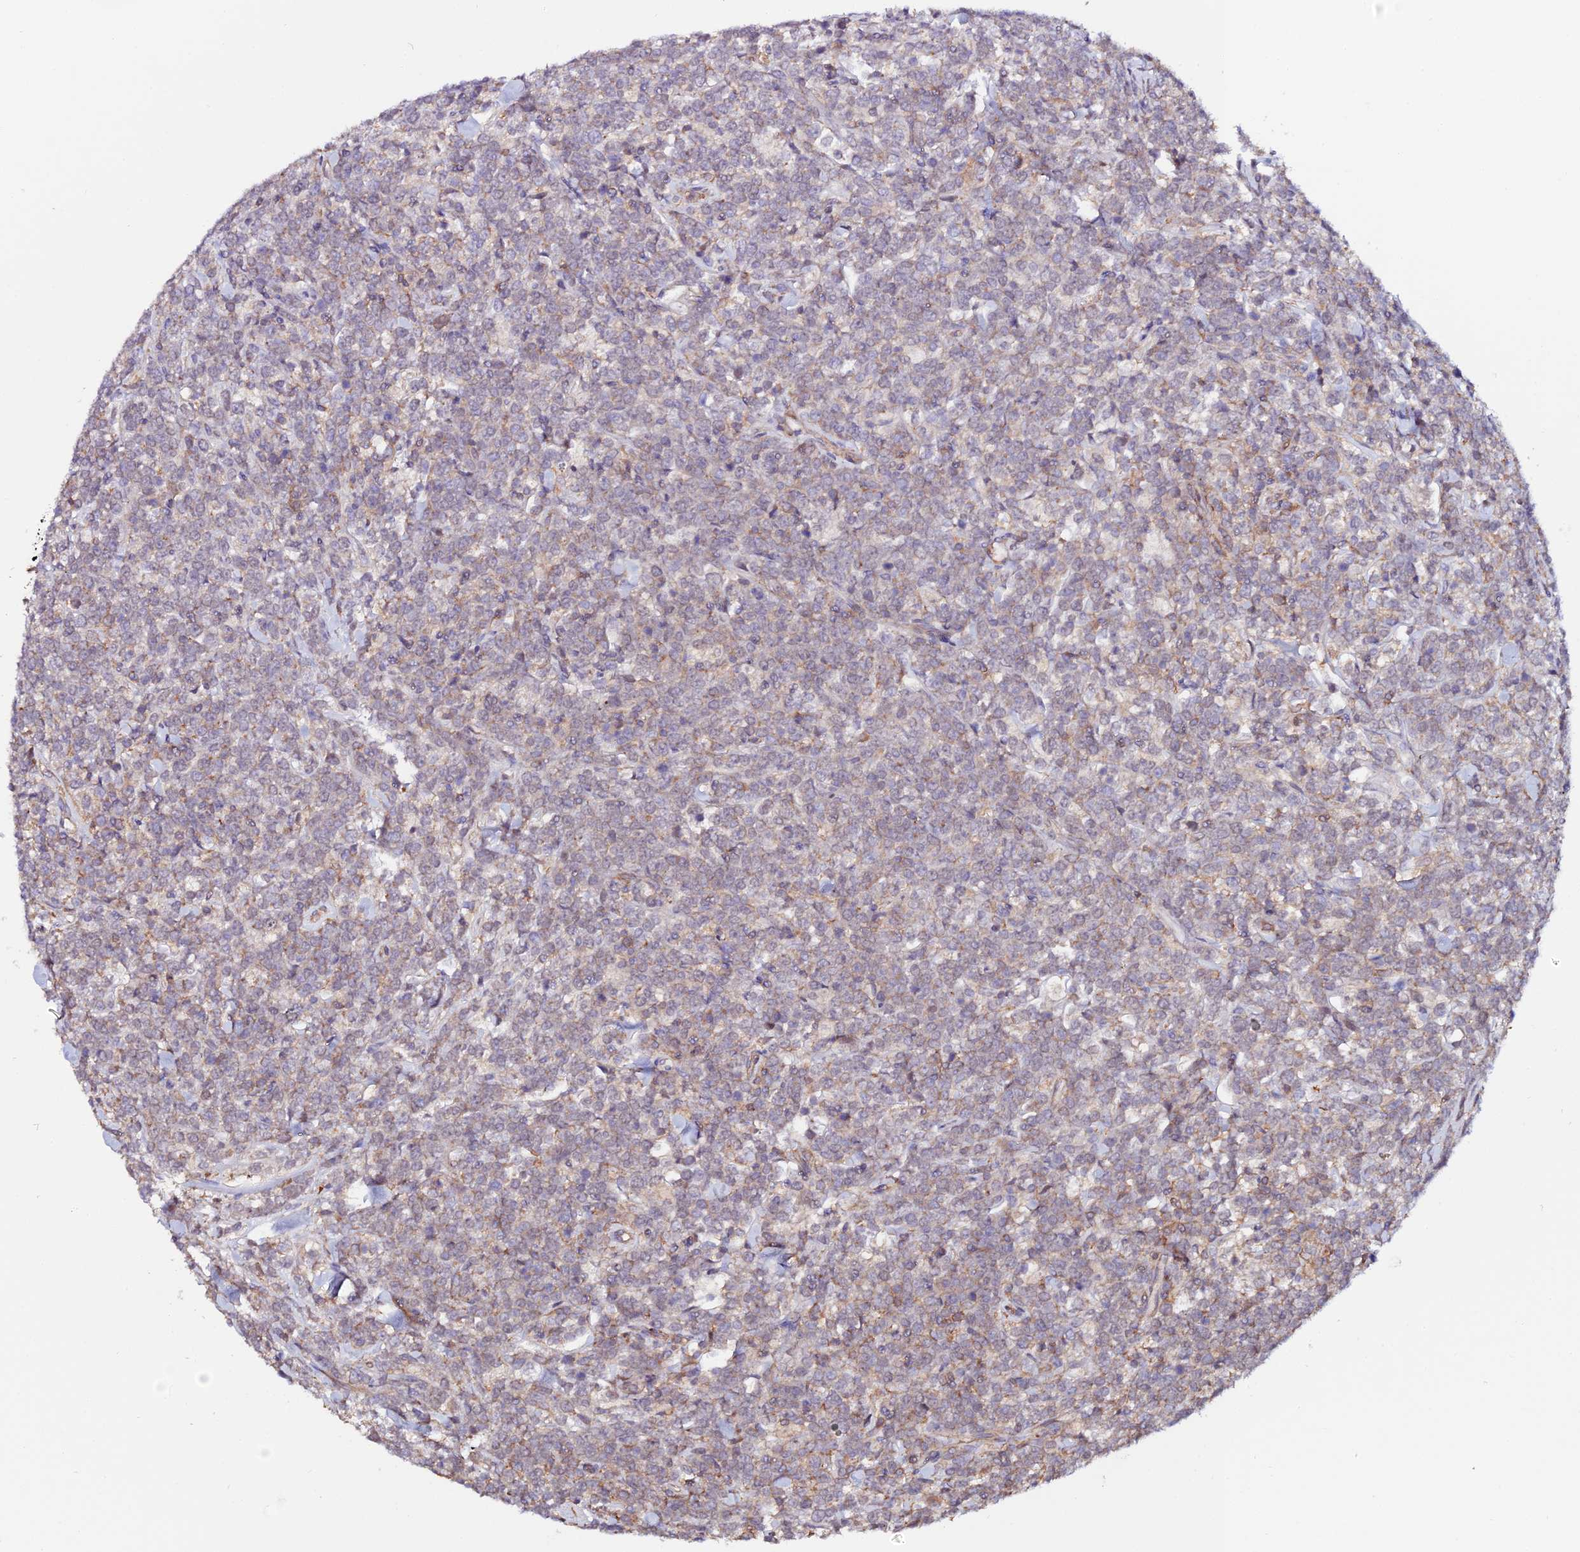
{"staining": {"intensity": "moderate", "quantity": "<25%", "location": "cytoplasmic/membranous"}, "tissue": "lymphoma", "cell_type": "Tumor cells", "image_type": "cancer", "snomed": [{"axis": "morphology", "description": "Malignant lymphoma, non-Hodgkin's type, High grade"}, {"axis": "topography", "description": "Small intestine"}], "caption": "Brown immunohistochemical staining in human malignant lymphoma, non-Hodgkin's type (high-grade) displays moderate cytoplasmic/membranous staining in approximately <25% of tumor cells.", "gene": "USP17L15", "patient": {"sex": "male", "age": 8}}